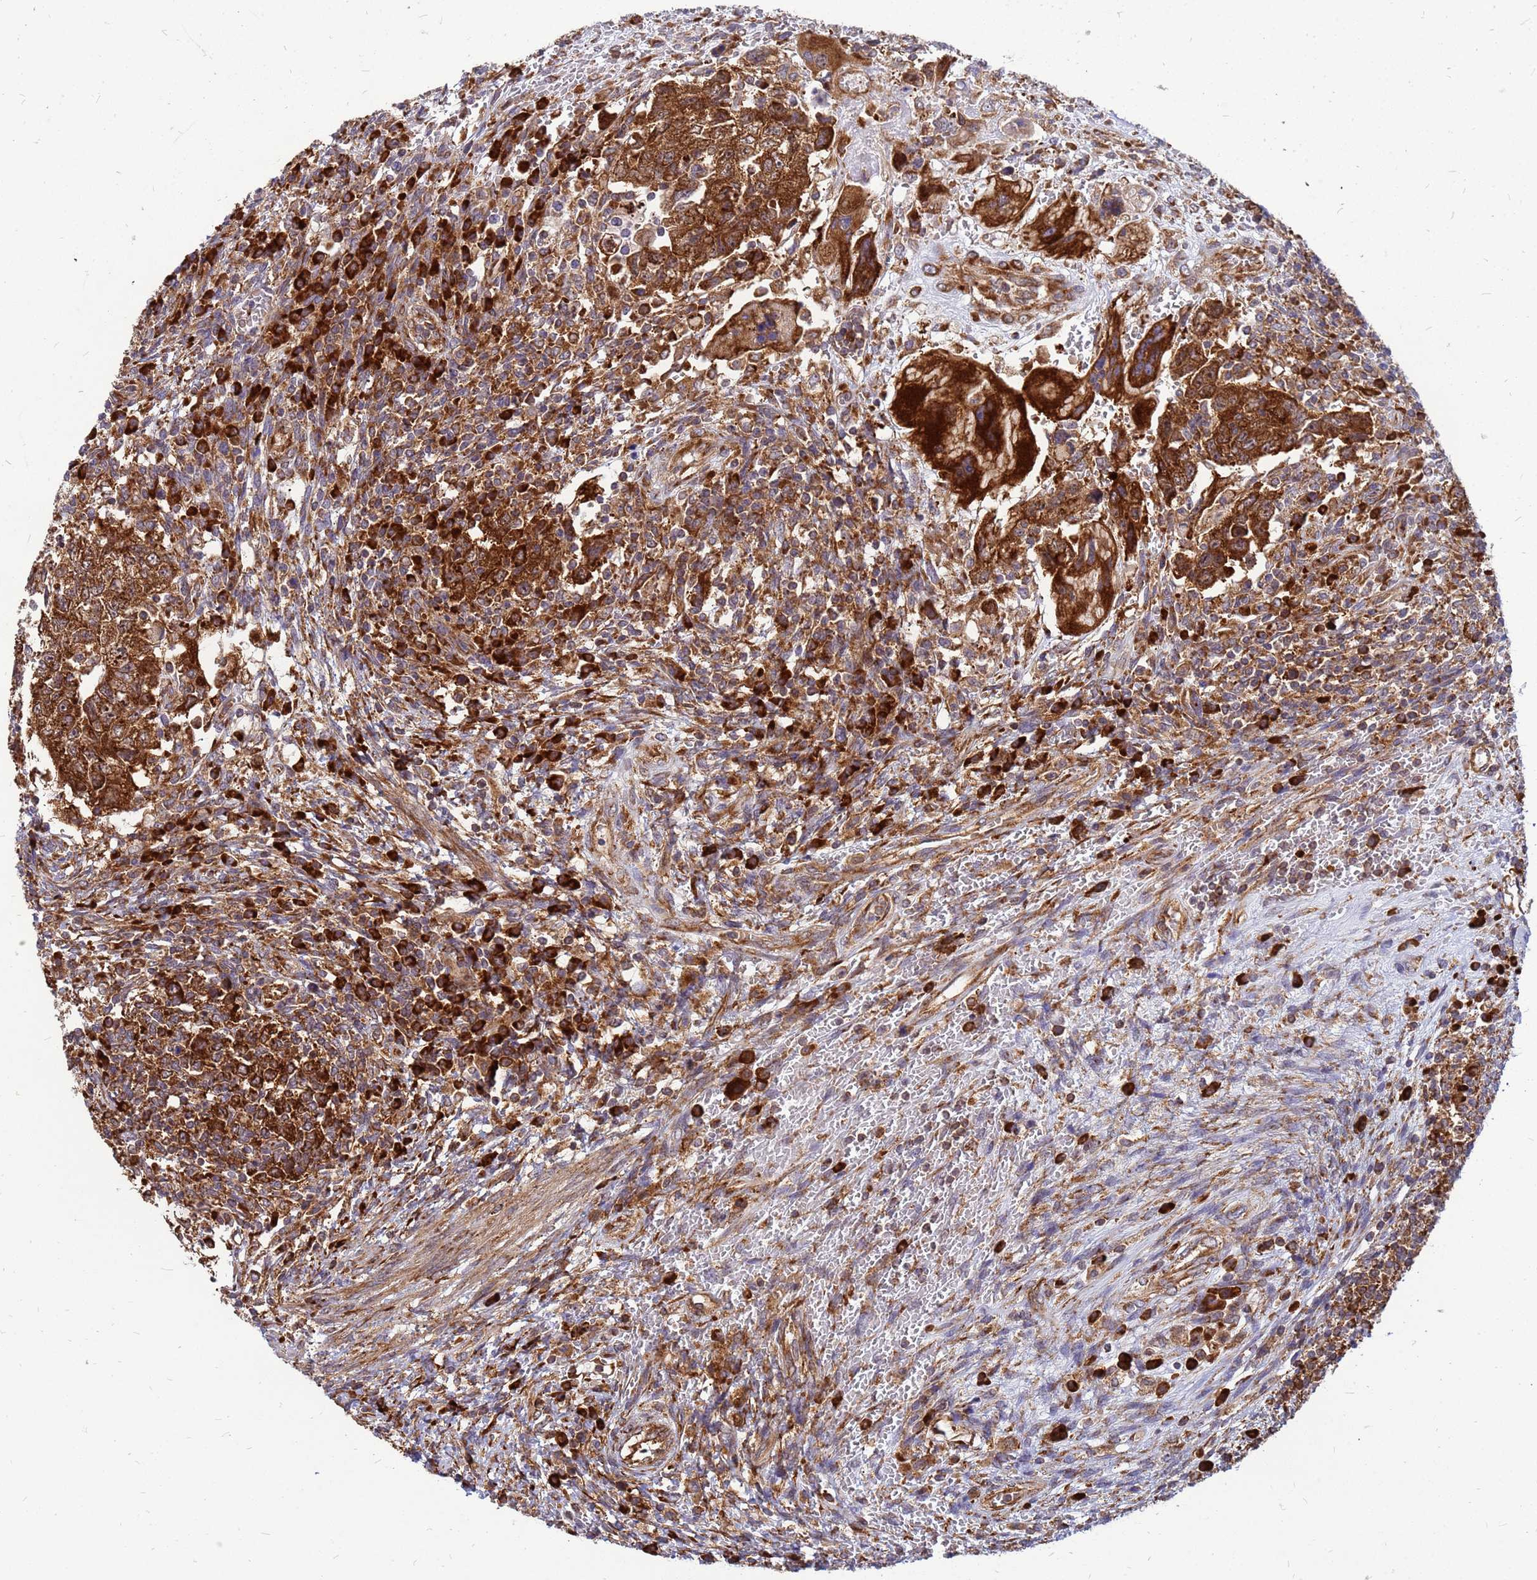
{"staining": {"intensity": "strong", "quantity": ">75%", "location": "cytoplasmic/membranous"}, "tissue": "testis cancer", "cell_type": "Tumor cells", "image_type": "cancer", "snomed": [{"axis": "morphology", "description": "Carcinoma, Embryonal, NOS"}, {"axis": "topography", "description": "Testis"}], "caption": "DAB (3,3'-diaminobenzidine) immunohistochemical staining of embryonal carcinoma (testis) reveals strong cytoplasmic/membranous protein positivity in about >75% of tumor cells.", "gene": "RPL8", "patient": {"sex": "male", "age": 26}}